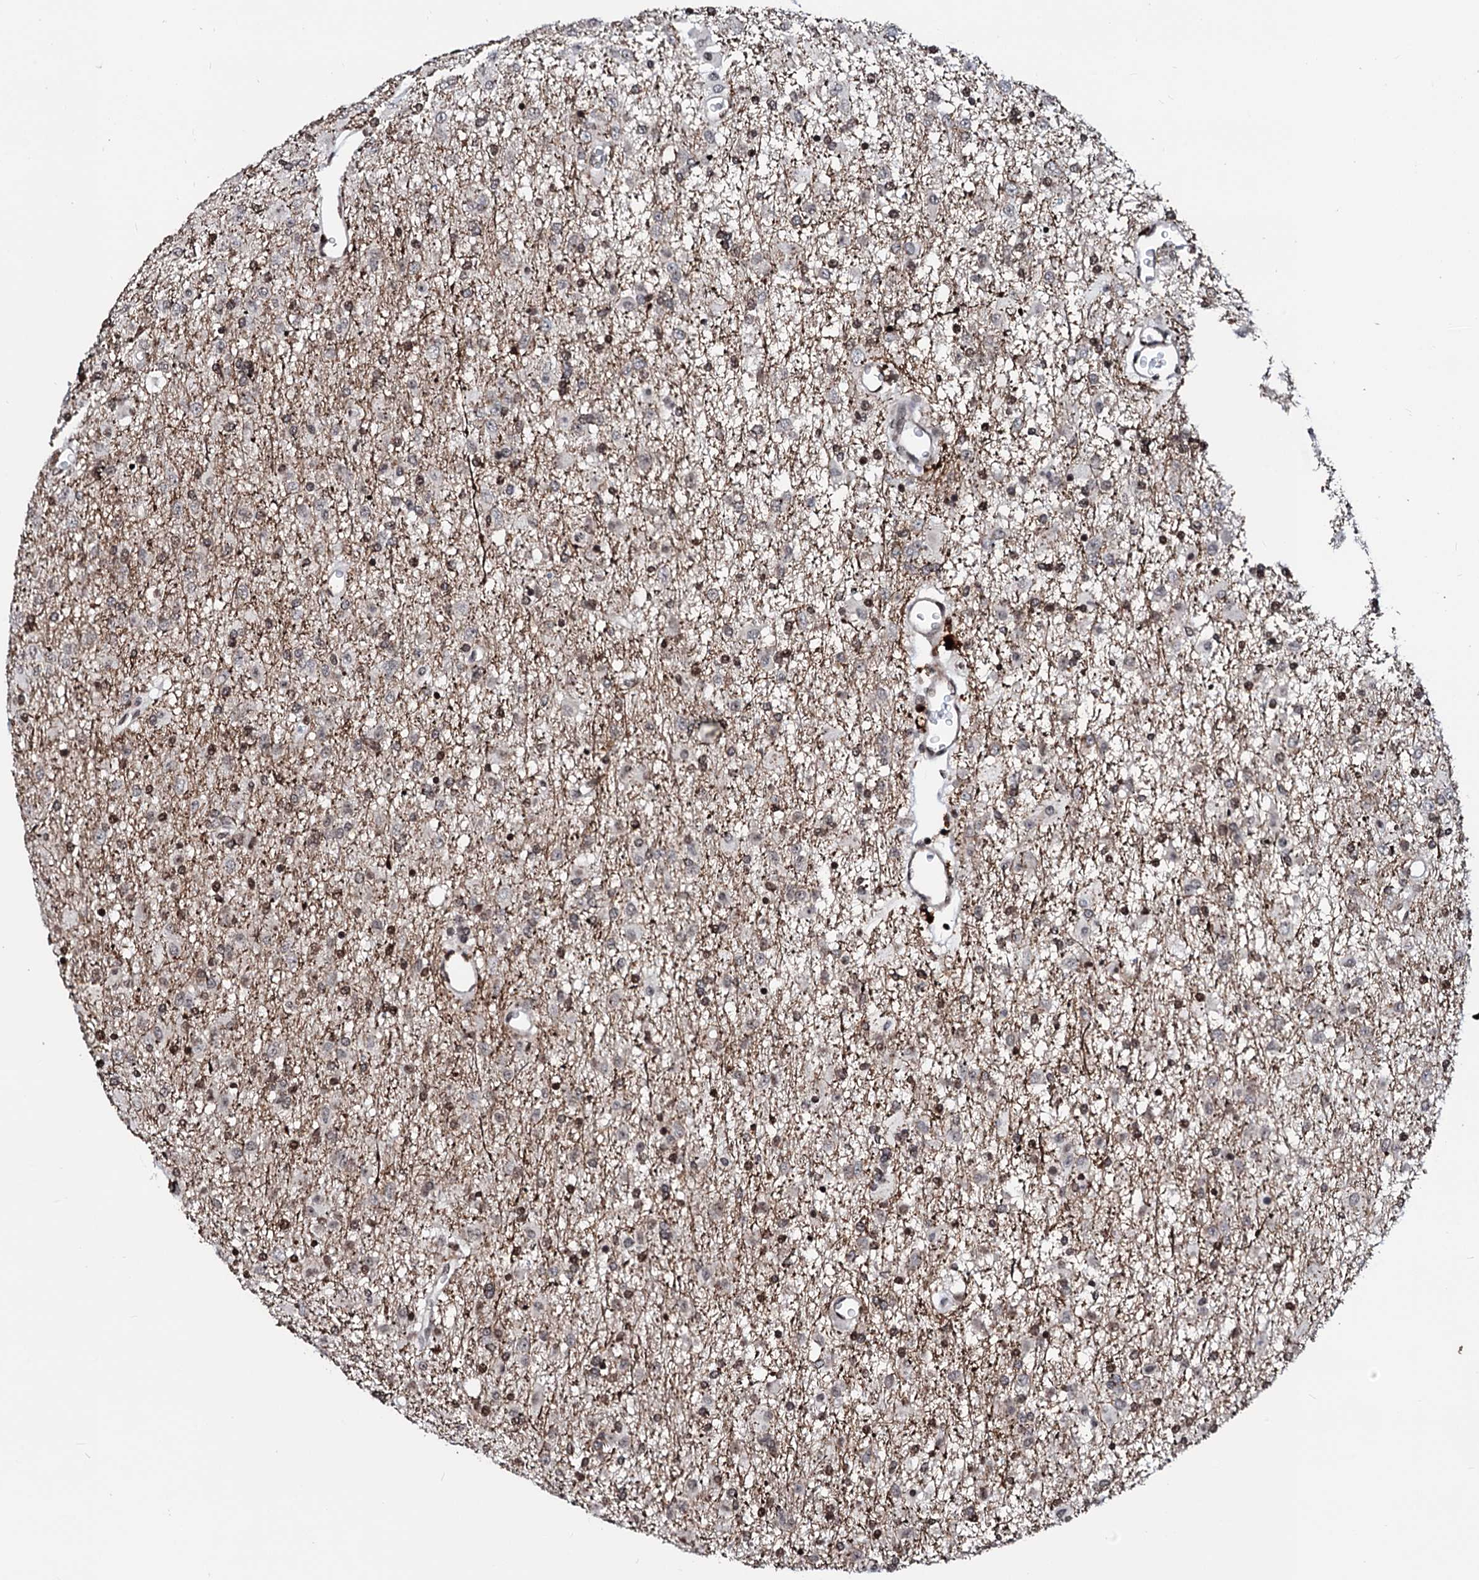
{"staining": {"intensity": "moderate", "quantity": "25%-75%", "location": "nuclear"}, "tissue": "glioma", "cell_type": "Tumor cells", "image_type": "cancer", "snomed": [{"axis": "morphology", "description": "Glioma, malignant, Low grade"}, {"axis": "topography", "description": "Brain"}], "caption": "Protein expression analysis of human glioma reveals moderate nuclear staining in approximately 25%-75% of tumor cells. (DAB (3,3'-diaminobenzidine) IHC with brightfield microscopy, high magnification).", "gene": "LSM11", "patient": {"sex": "male", "age": 65}}